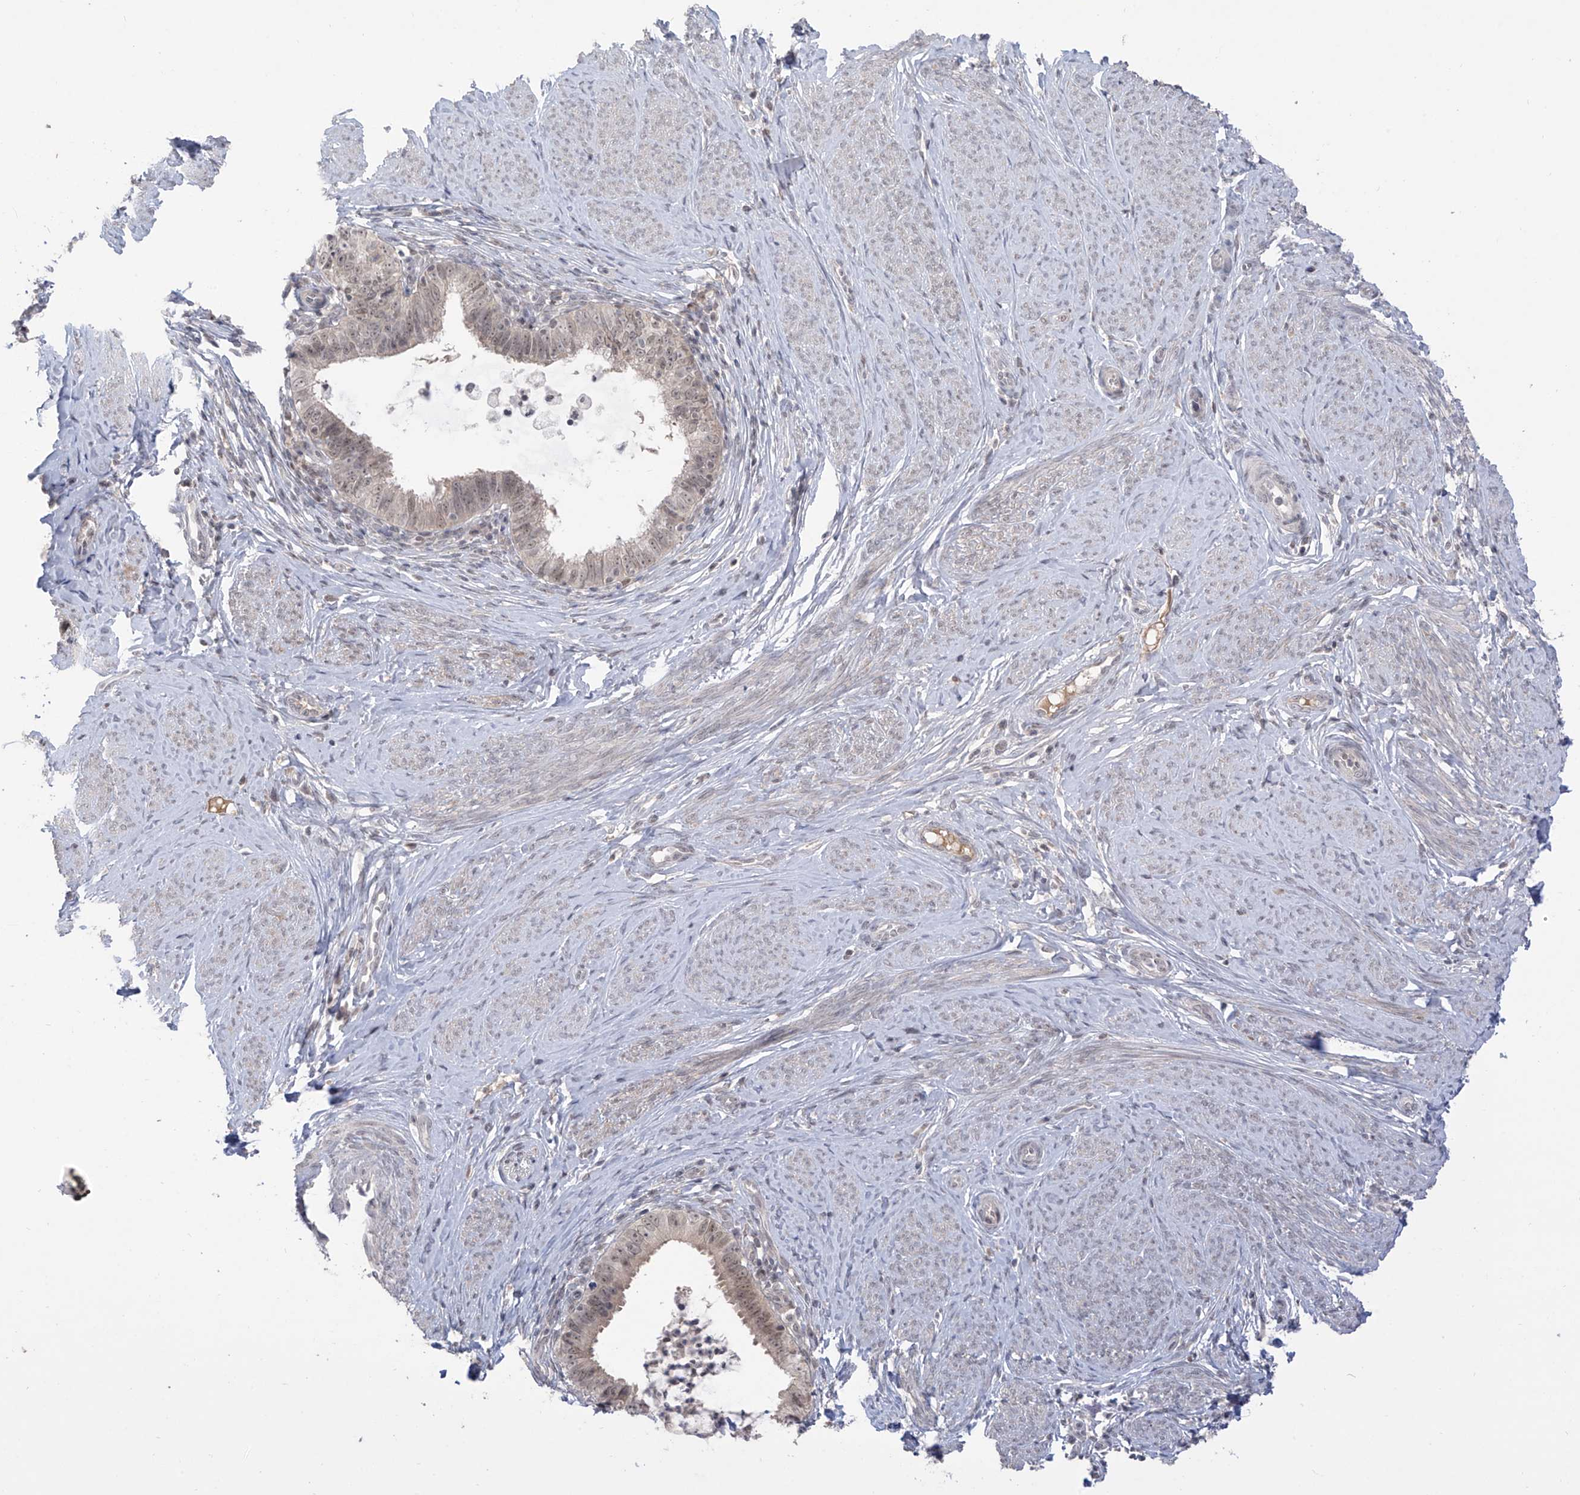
{"staining": {"intensity": "moderate", "quantity": ">75%", "location": "cytoplasmic/membranous,nuclear"}, "tissue": "cervical cancer", "cell_type": "Tumor cells", "image_type": "cancer", "snomed": [{"axis": "morphology", "description": "Adenocarcinoma, NOS"}, {"axis": "topography", "description": "Cervix"}], "caption": "Human cervical cancer (adenocarcinoma) stained for a protein (brown) exhibits moderate cytoplasmic/membranous and nuclear positive expression in about >75% of tumor cells.", "gene": "OGT", "patient": {"sex": "female", "age": 36}}